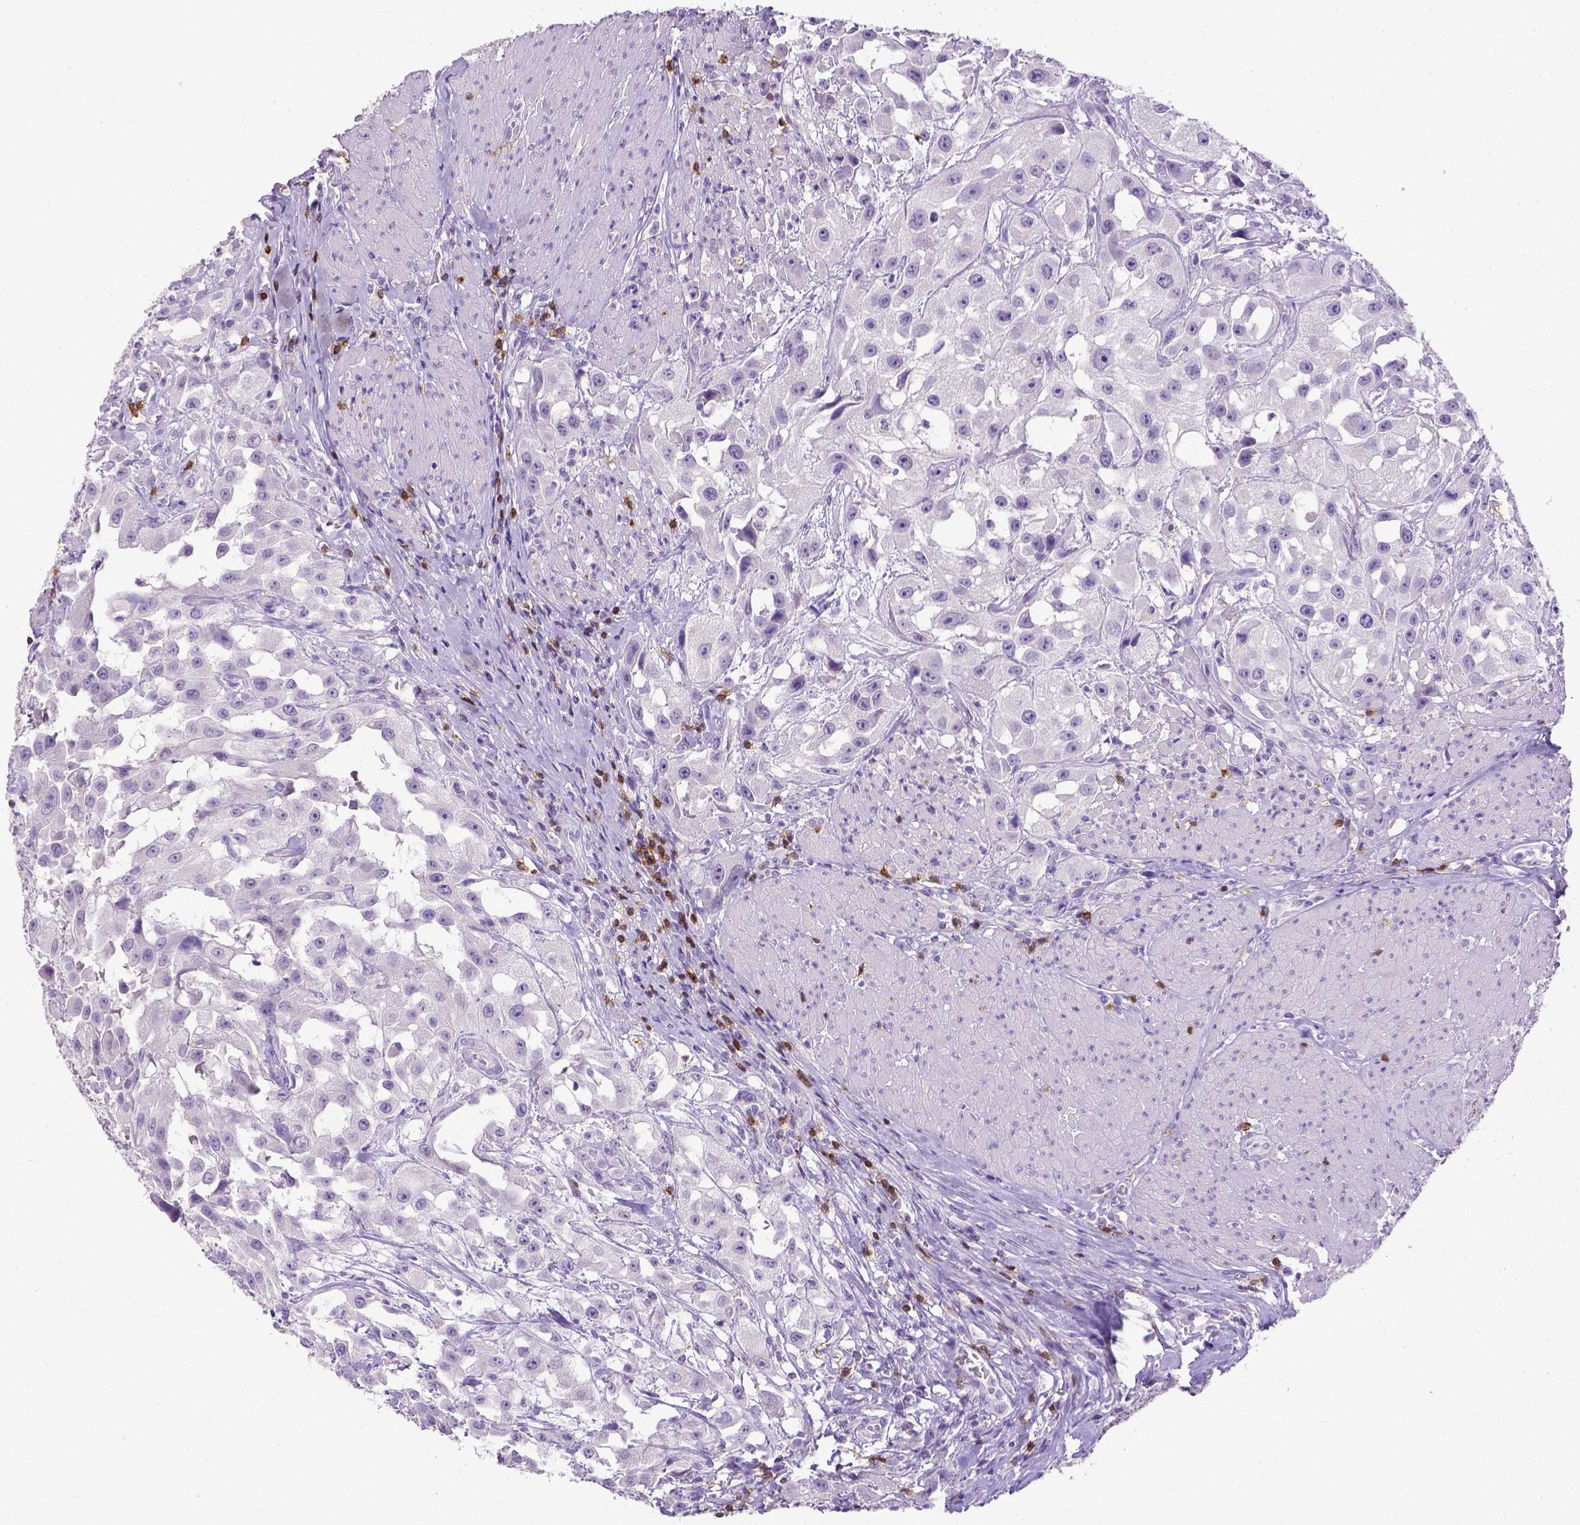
{"staining": {"intensity": "negative", "quantity": "none", "location": "none"}, "tissue": "urothelial cancer", "cell_type": "Tumor cells", "image_type": "cancer", "snomed": [{"axis": "morphology", "description": "Urothelial carcinoma, High grade"}, {"axis": "topography", "description": "Urinary bladder"}], "caption": "This is an immunohistochemistry (IHC) histopathology image of human urothelial cancer. There is no expression in tumor cells.", "gene": "CD3E", "patient": {"sex": "male", "age": 79}}